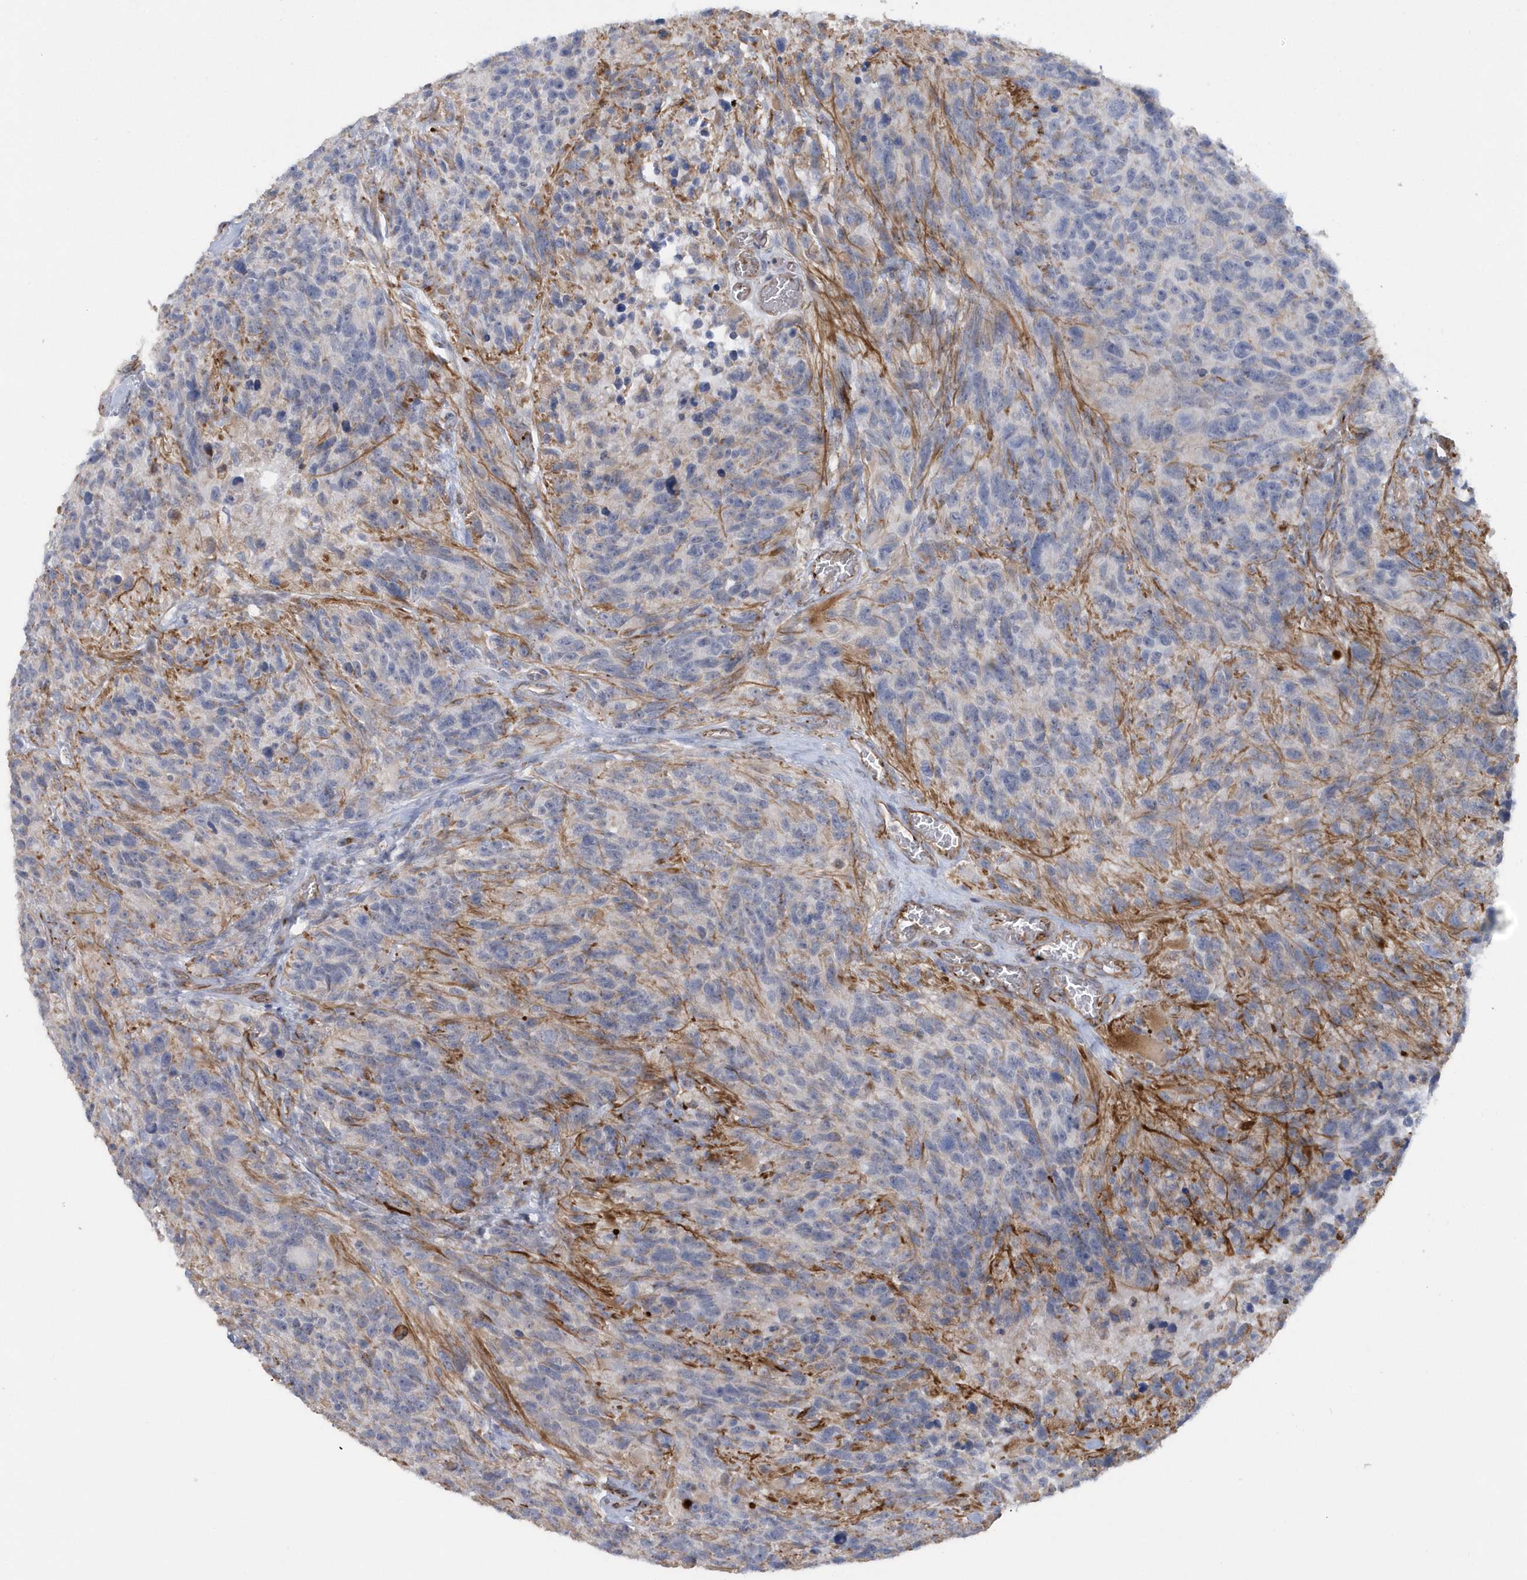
{"staining": {"intensity": "negative", "quantity": "none", "location": "none"}, "tissue": "glioma", "cell_type": "Tumor cells", "image_type": "cancer", "snomed": [{"axis": "morphology", "description": "Glioma, malignant, High grade"}, {"axis": "topography", "description": "Brain"}], "caption": "Immunohistochemical staining of high-grade glioma (malignant) displays no significant positivity in tumor cells. (DAB IHC, high magnification).", "gene": "RAB17", "patient": {"sex": "male", "age": 69}}